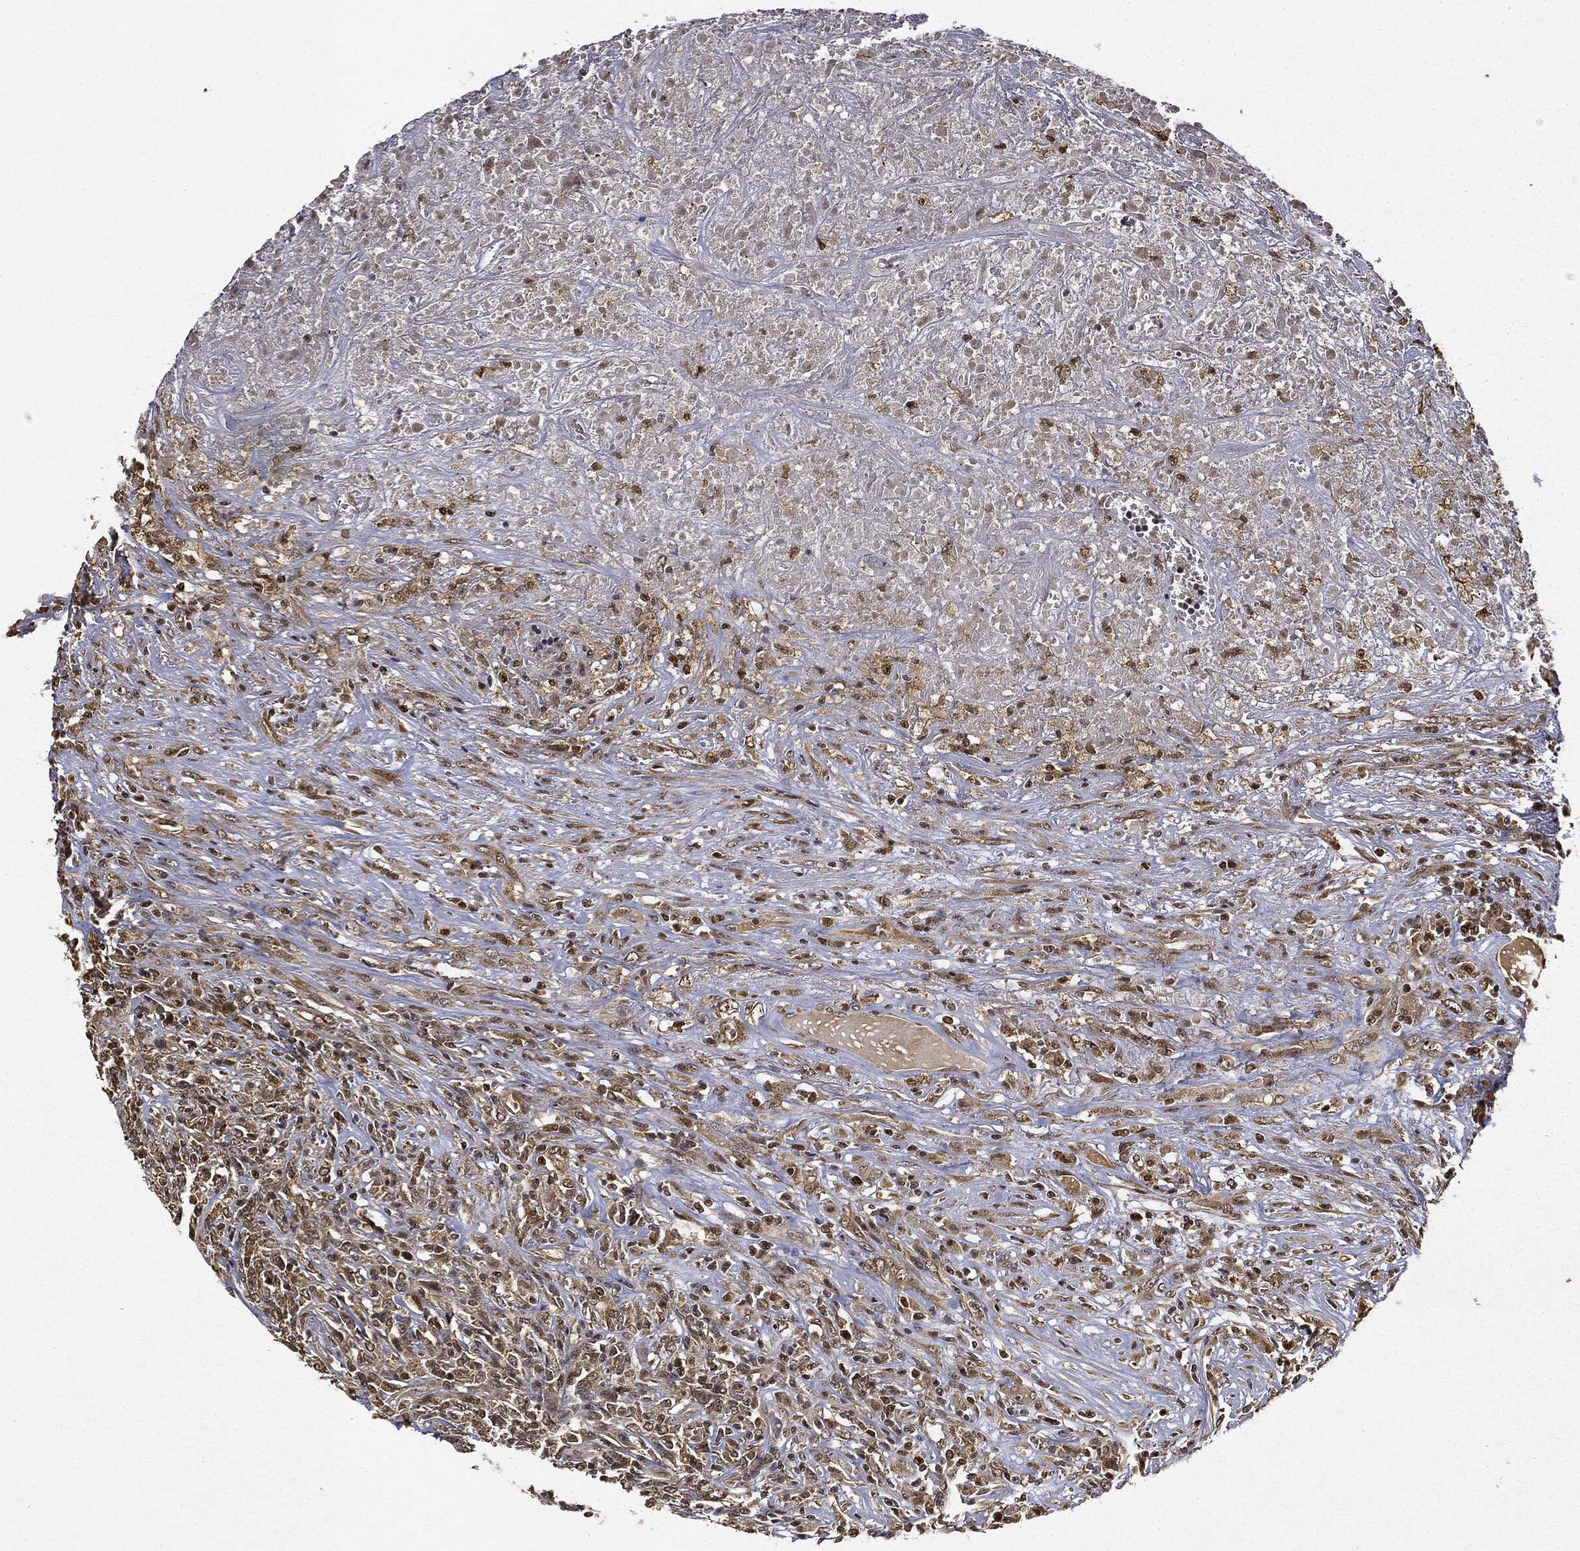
{"staining": {"intensity": "moderate", "quantity": "25%-75%", "location": "cytoplasmic/membranous,nuclear"}, "tissue": "lymphoma", "cell_type": "Tumor cells", "image_type": "cancer", "snomed": [{"axis": "morphology", "description": "Malignant lymphoma, non-Hodgkin's type, High grade"}, {"axis": "topography", "description": "Lung"}], "caption": "This micrograph reveals IHC staining of human lymphoma, with medium moderate cytoplasmic/membranous and nuclear expression in about 25%-75% of tumor cells.", "gene": "ZNHIT6", "patient": {"sex": "male", "age": 79}}